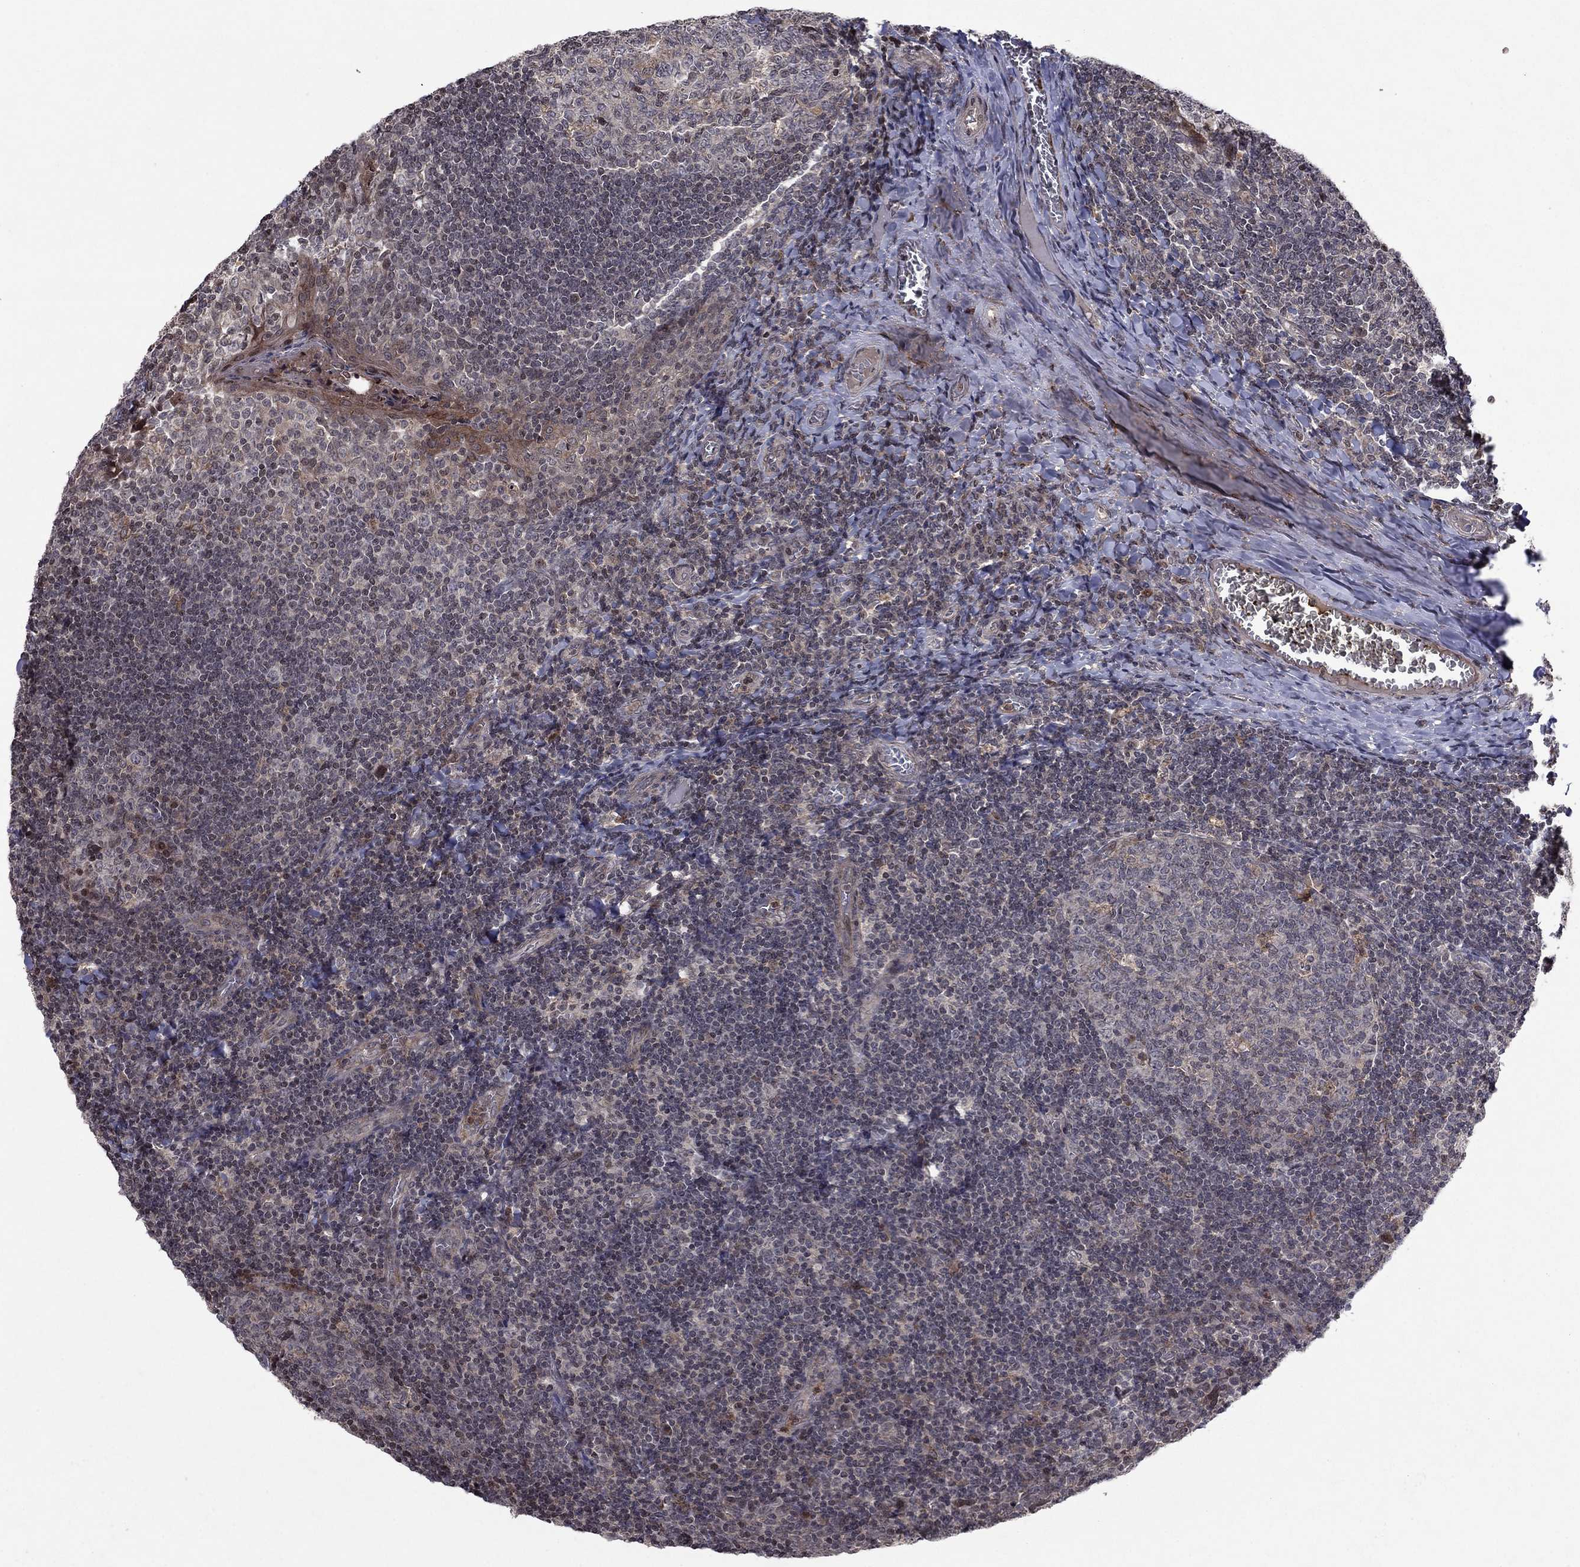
{"staining": {"intensity": "weak", "quantity": "<25%", "location": "nuclear"}, "tissue": "tonsil", "cell_type": "Germinal center cells", "image_type": "normal", "snomed": [{"axis": "morphology", "description": "Normal tissue, NOS"}, {"axis": "topography", "description": "Tonsil"}], "caption": "Immunohistochemistry of benign tonsil demonstrates no positivity in germinal center cells.", "gene": "SORBS1", "patient": {"sex": "female", "age": 13}}